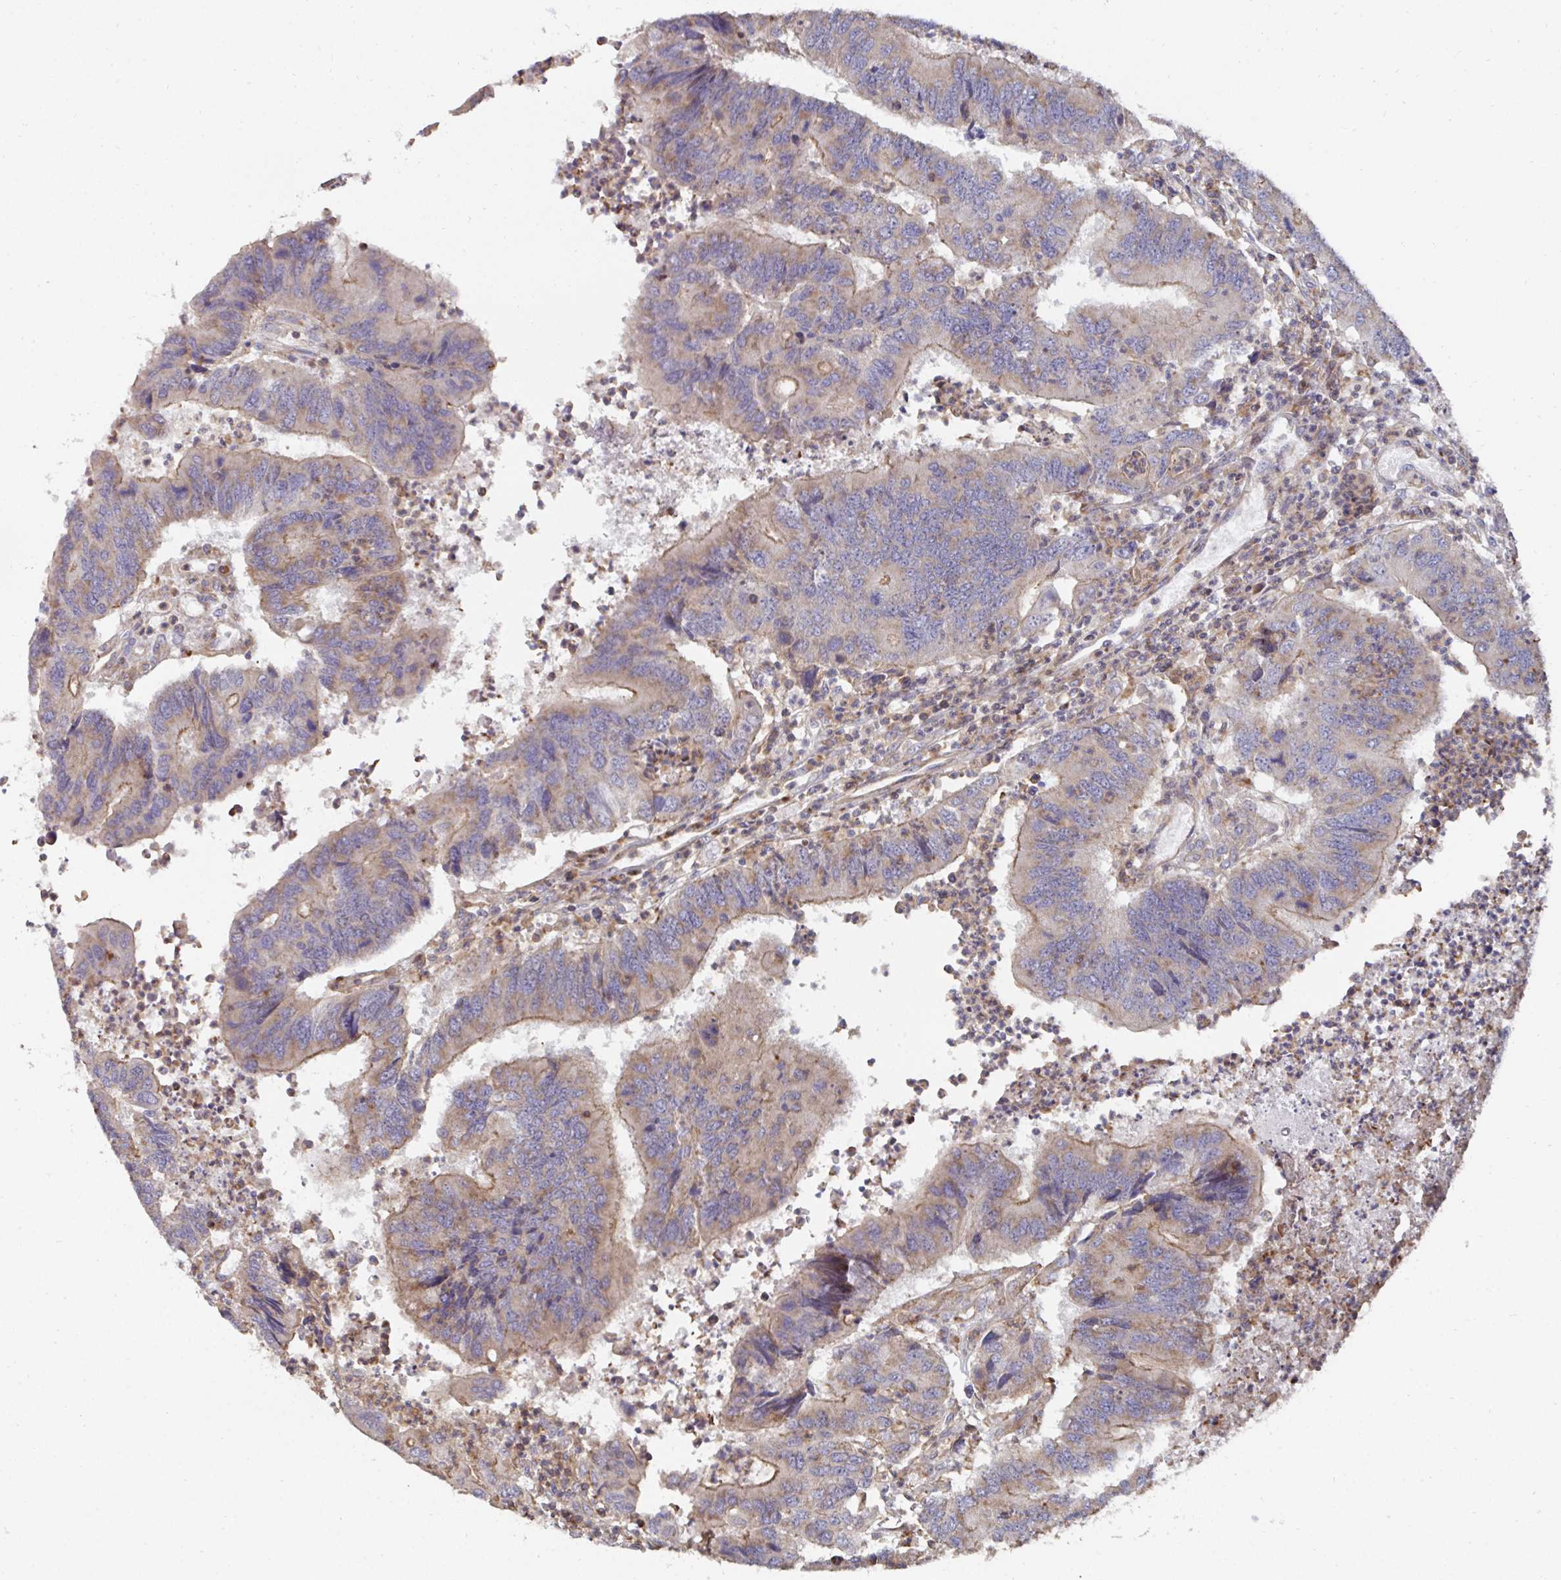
{"staining": {"intensity": "moderate", "quantity": "25%-75%", "location": "cytoplasmic/membranous"}, "tissue": "colorectal cancer", "cell_type": "Tumor cells", "image_type": "cancer", "snomed": [{"axis": "morphology", "description": "Adenocarcinoma, NOS"}, {"axis": "topography", "description": "Colon"}], "caption": "Immunohistochemical staining of colorectal adenocarcinoma shows moderate cytoplasmic/membranous protein positivity in approximately 25%-75% of tumor cells.", "gene": "DZANK1", "patient": {"sex": "female", "age": 67}}